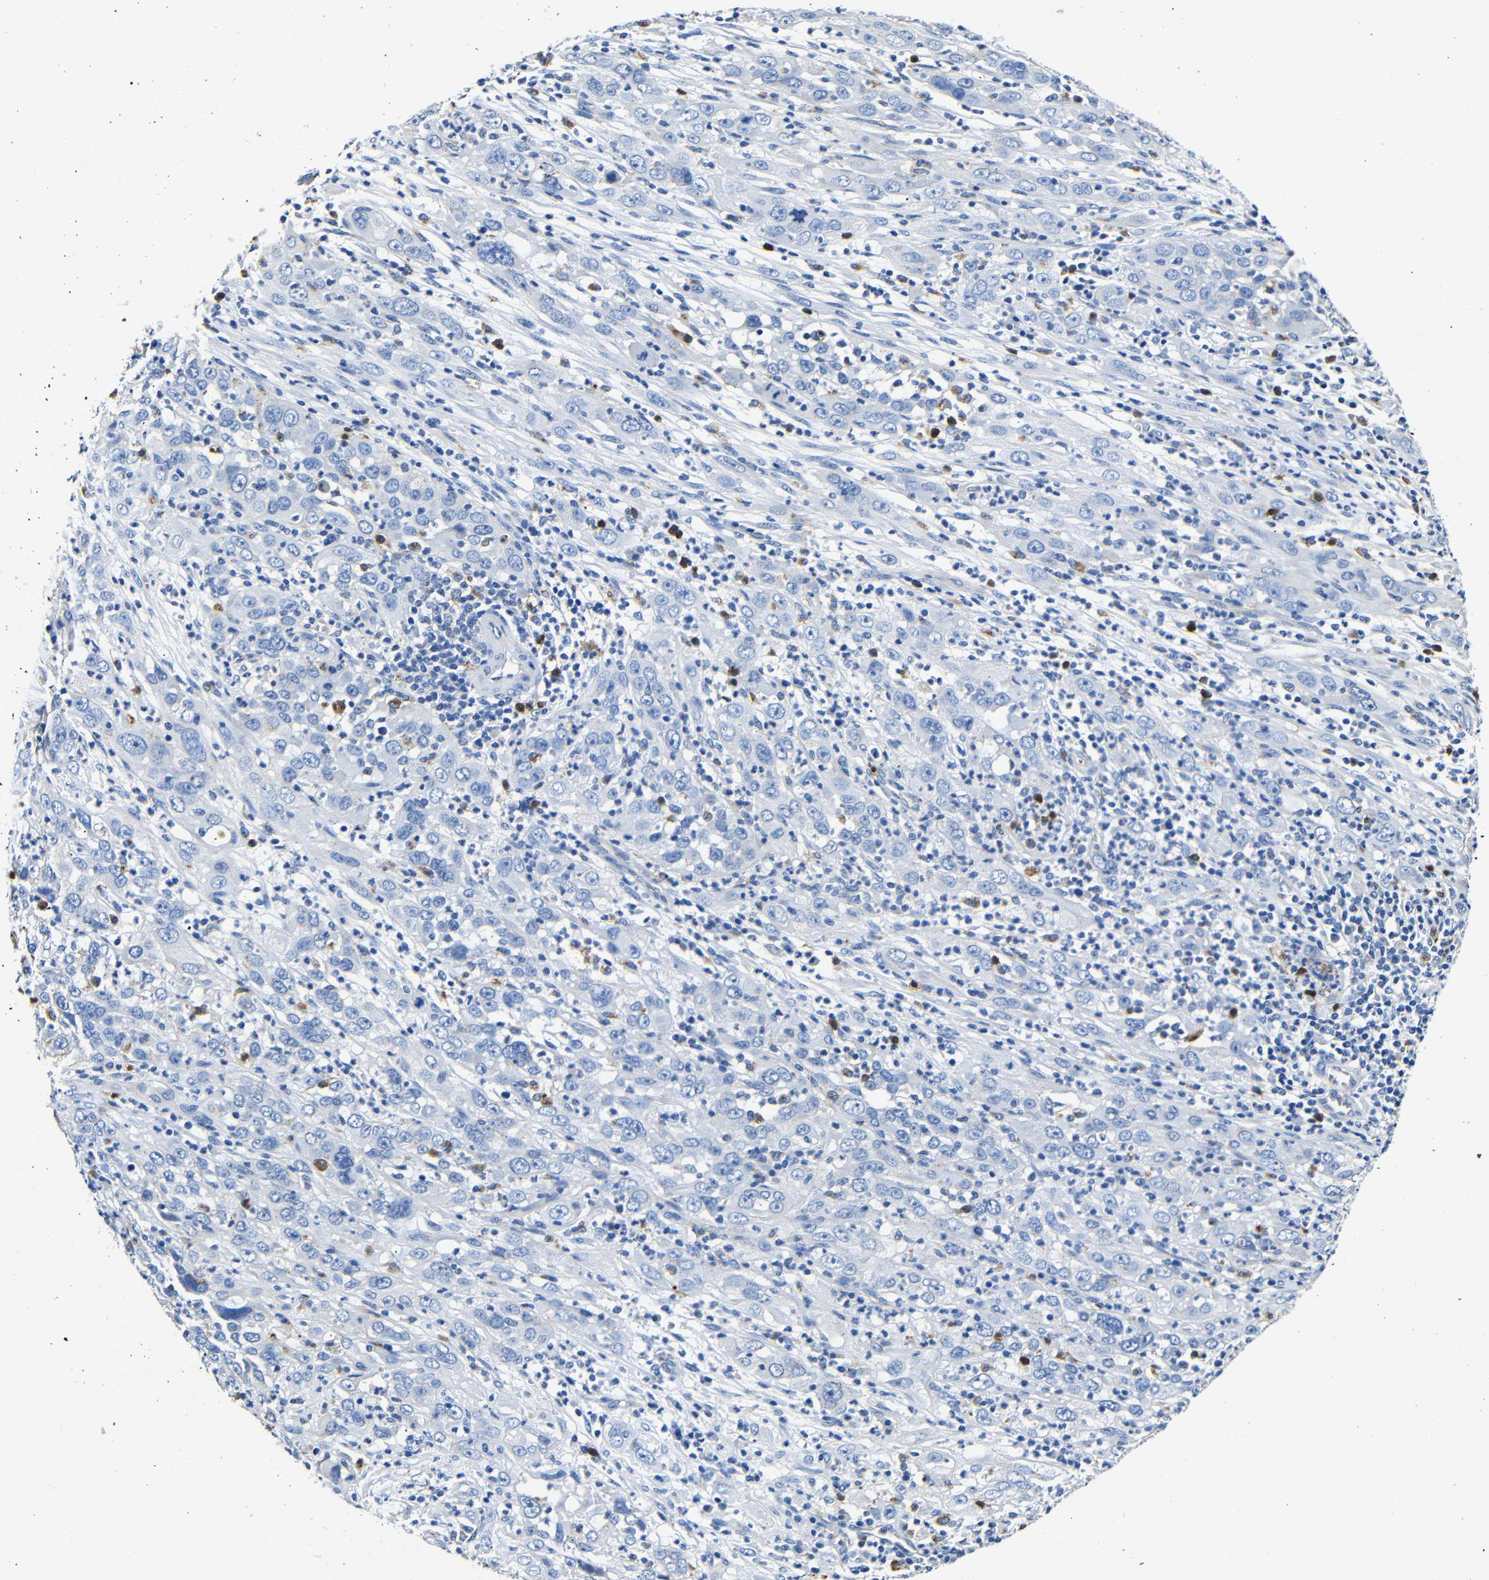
{"staining": {"intensity": "negative", "quantity": "none", "location": "none"}, "tissue": "cervical cancer", "cell_type": "Tumor cells", "image_type": "cancer", "snomed": [{"axis": "morphology", "description": "Squamous cell carcinoma, NOS"}, {"axis": "topography", "description": "Cervix"}], "caption": "Tumor cells show no significant positivity in cervical squamous cell carcinoma.", "gene": "GIMAP2", "patient": {"sex": "female", "age": 32}}